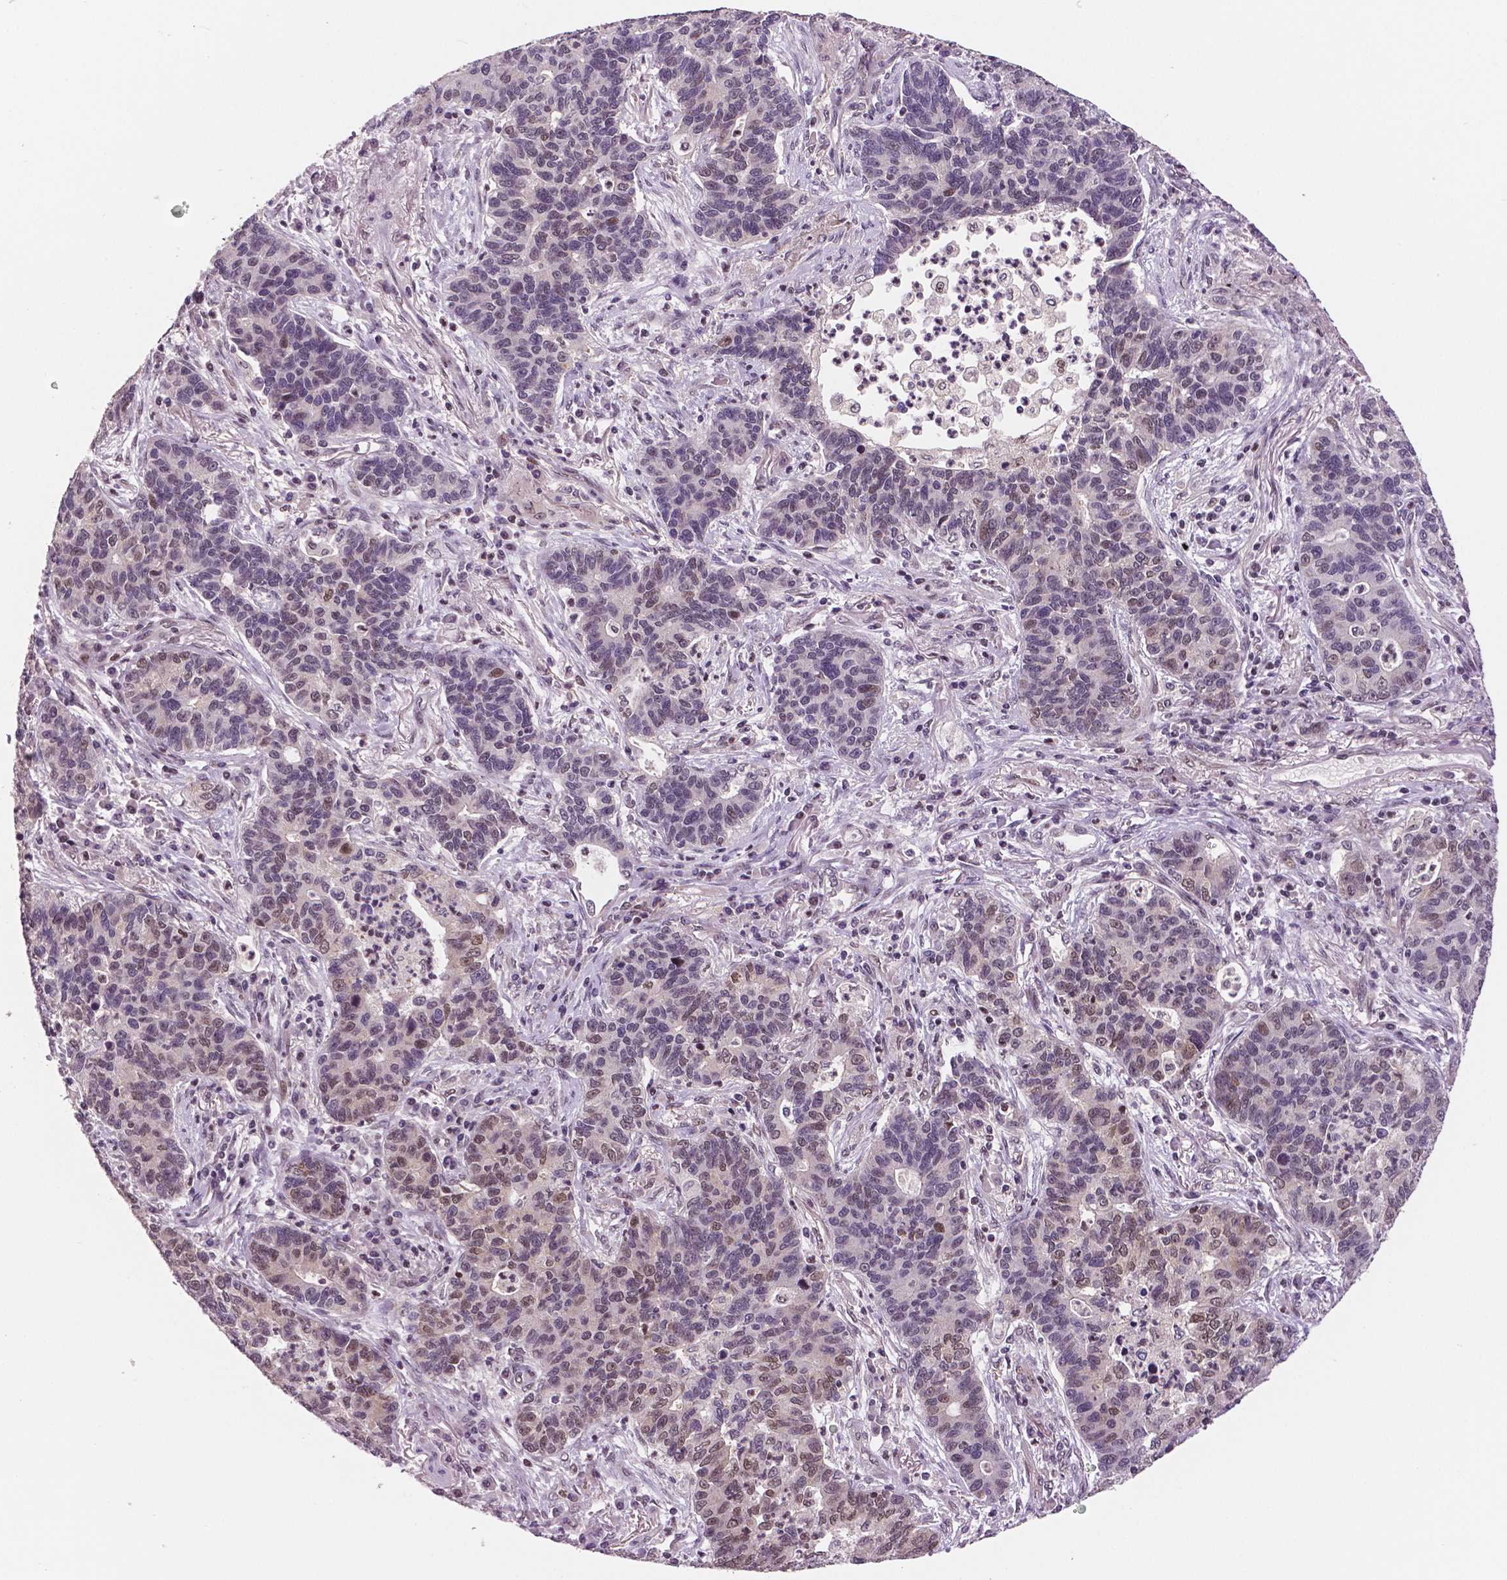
{"staining": {"intensity": "weak", "quantity": "25%-75%", "location": "nuclear"}, "tissue": "lung cancer", "cell_type": "Tumor cells", "image_type": "cancer", "snomed": [{"axis": "morphology", "description": "Adenocarcinoma, NOS"}, {"axis": "topography", "description": "Lung"}], "caption": "This is an image of immunohistochemistry (IHC) staining of adenocarcinoma (lung), which shows weak staining in the nuclear of tumor cells.", "gene": "STAT3", "patient": {"sex": "female", "age": 57}}